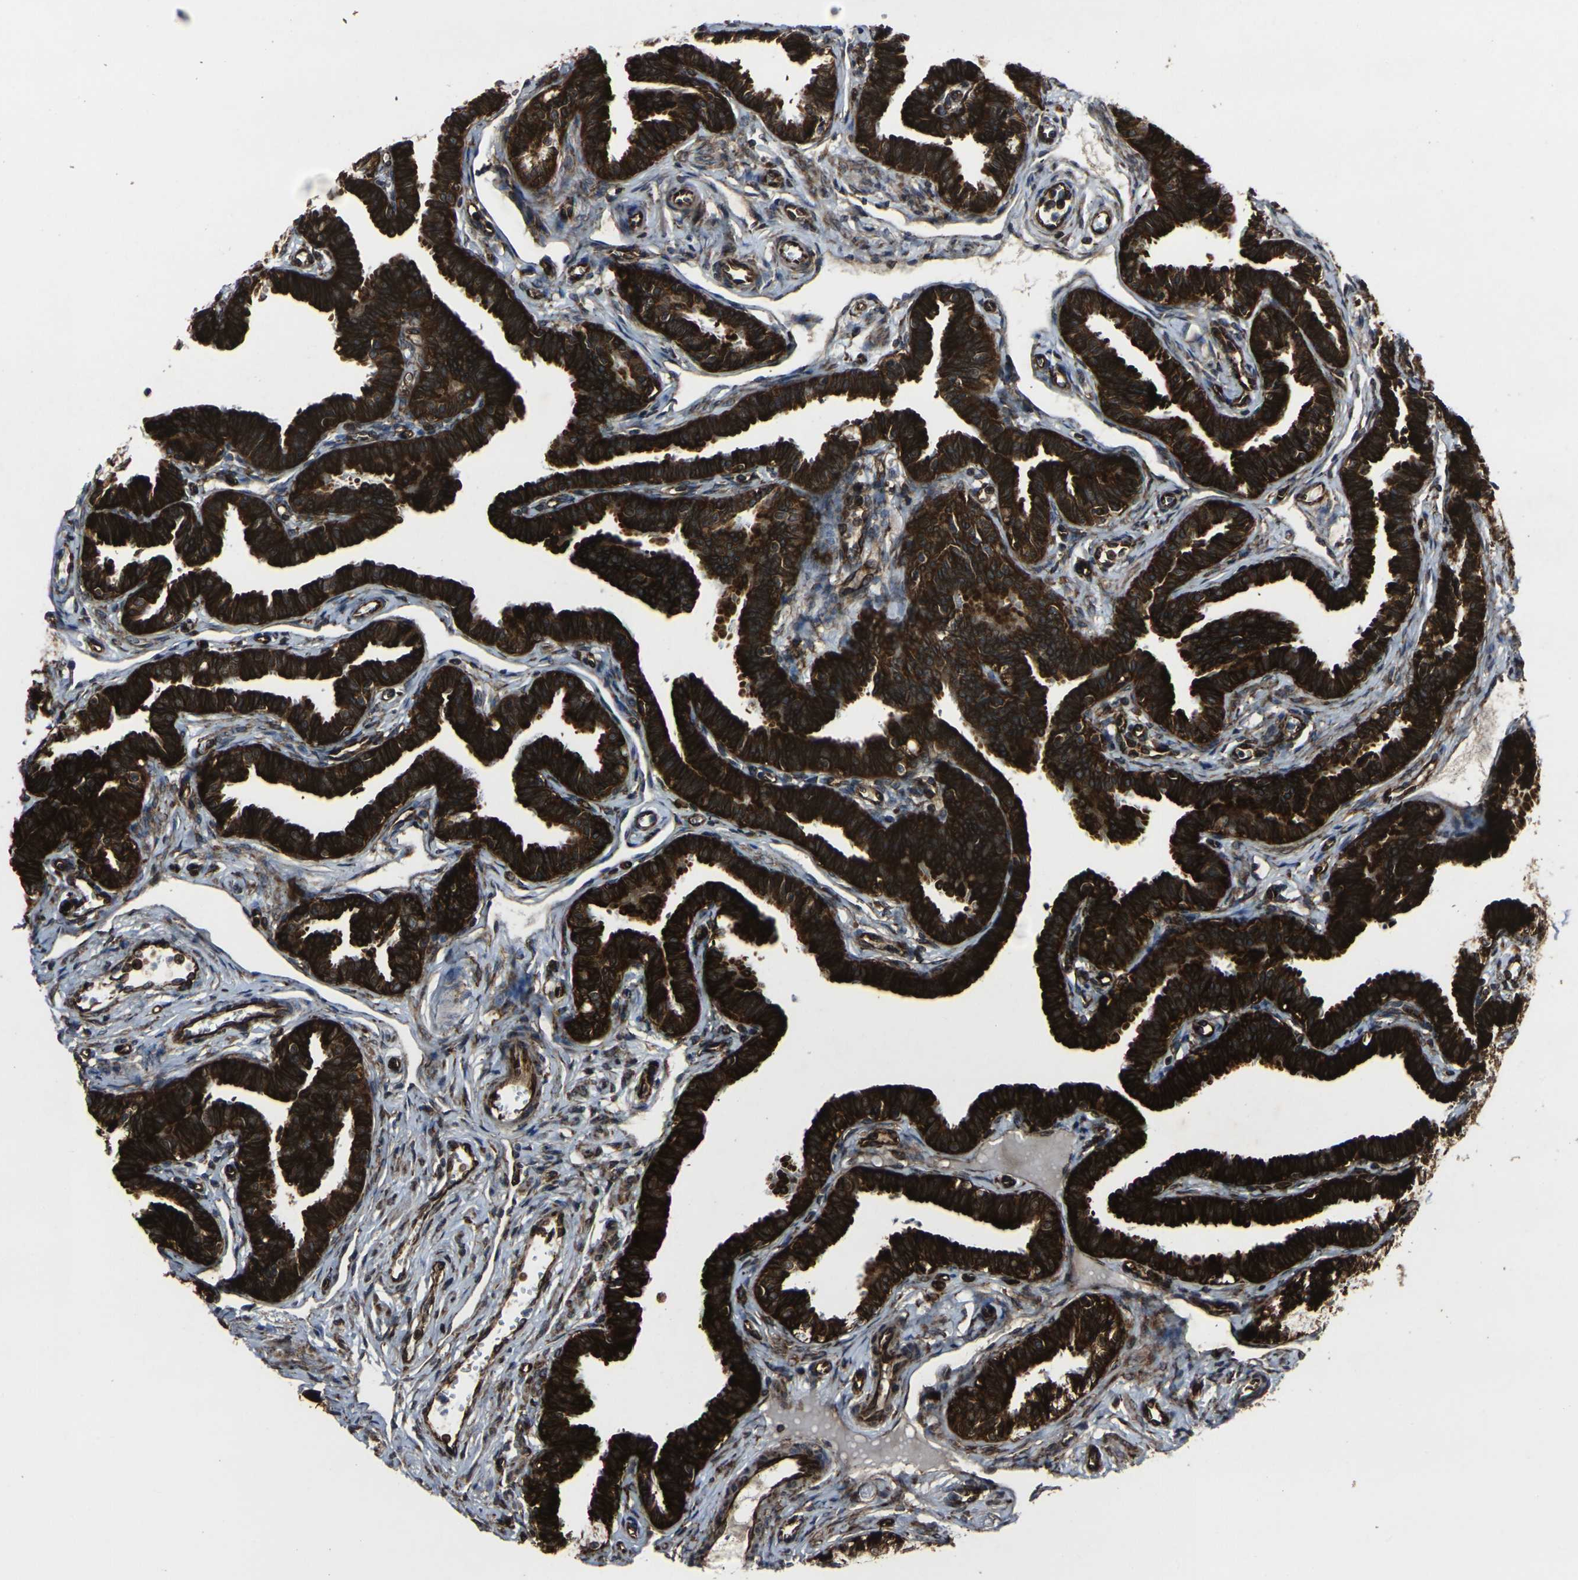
{"staining": {"intensity": "strong", "quantity": ">75%", "location": "cytoplasmic/membranous"}, "tissue": "fallopian tube", "cell_type": "Glandular cells", "image_type": "normal", "snomed": [{"axis": "morphology", "description": "Normal tissue, NOS"}, {"axis": "topography", "description": "Fallopian tube"}, {"axis": "topography", "description": "Ovary"}], "caption": "A micrograph of human fallopian tube stained for a protein displays strong cytoplasmic/membranous brown staining in glandular cells. Nuclei are stained in blue.", "gene": "MARCHF2", "patient": {"sex": "female", "age": 23}}